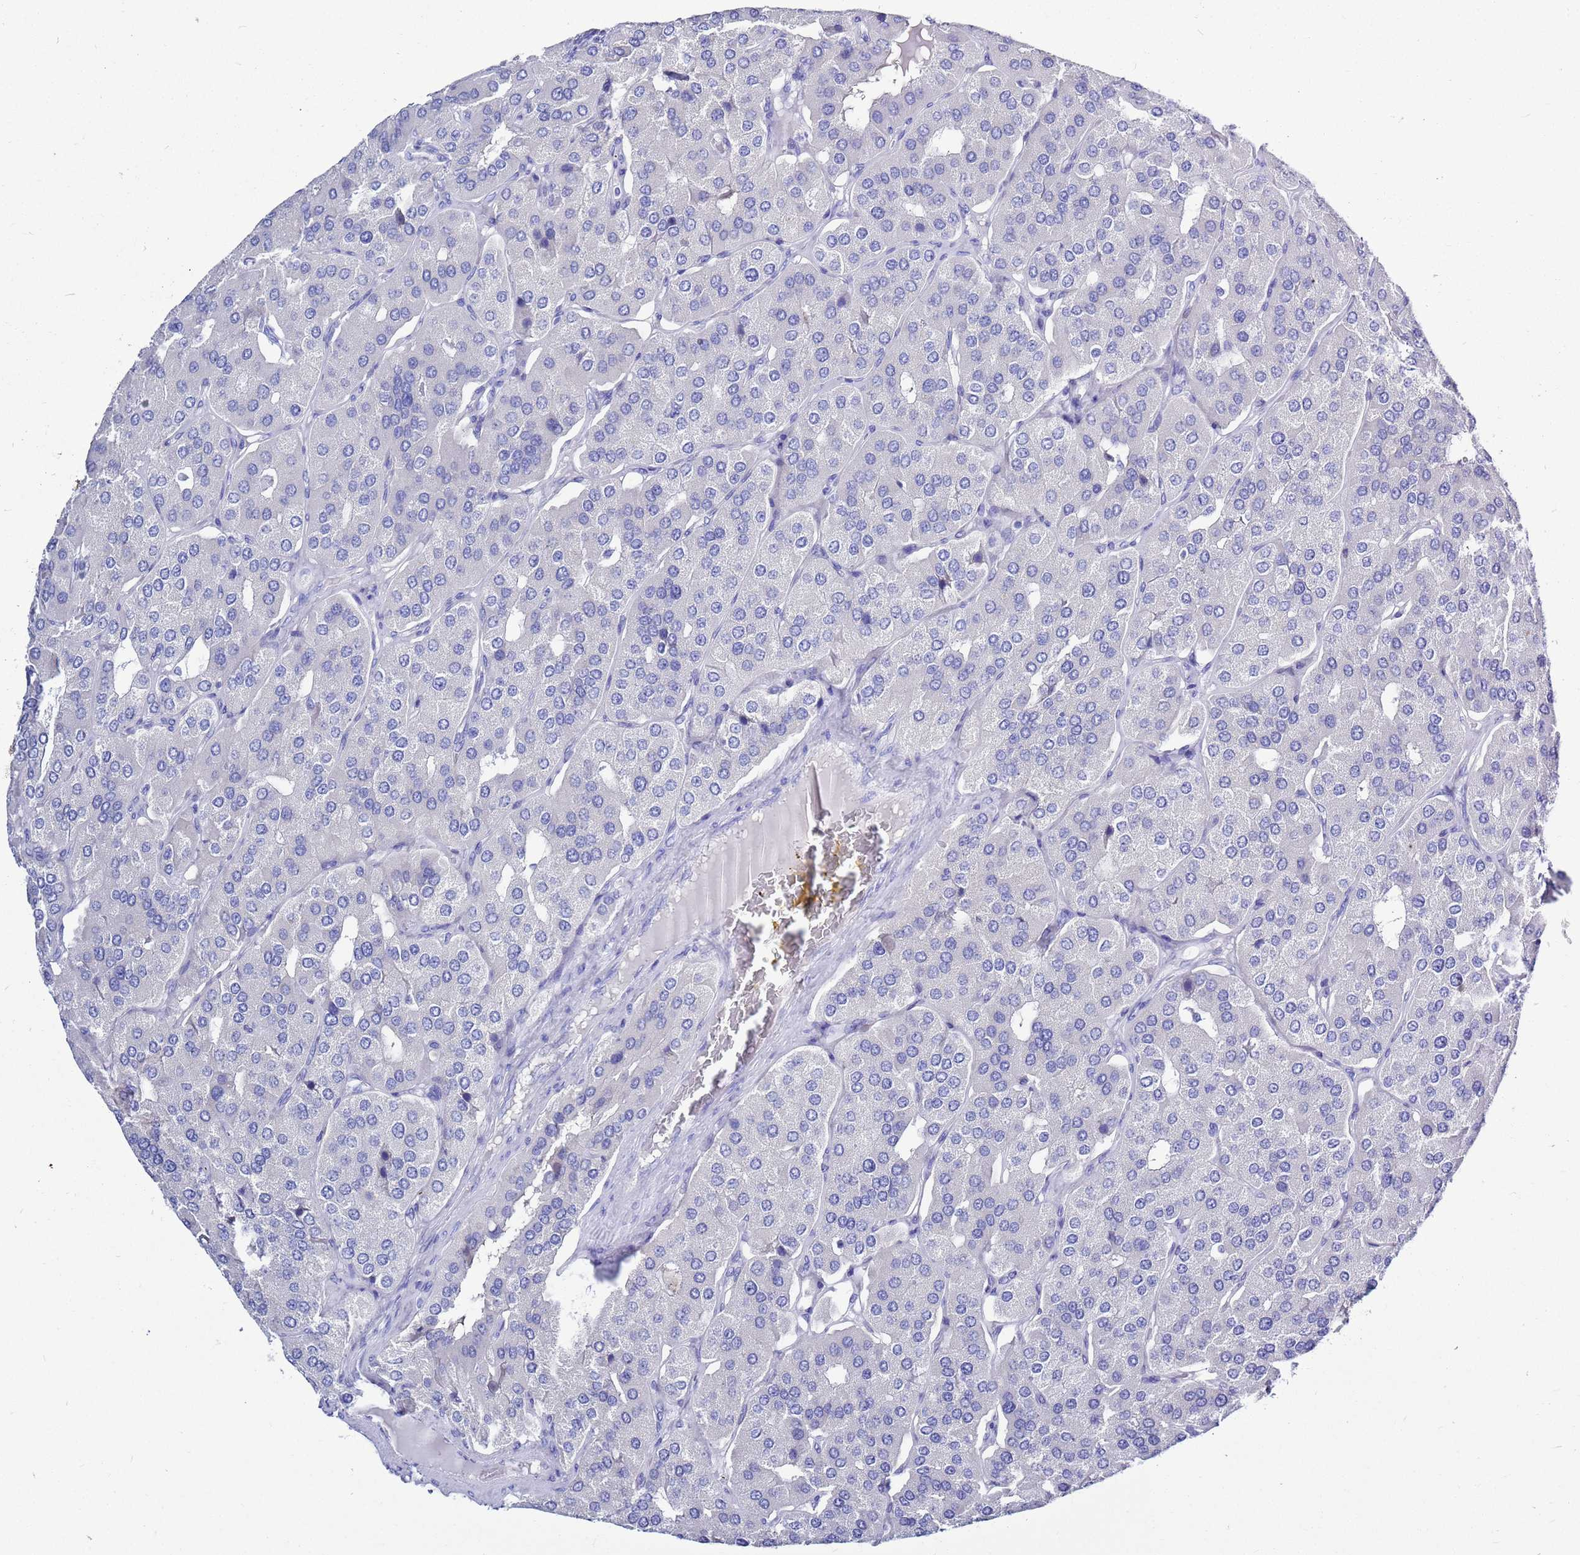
{"staining": {"intensity": "negative", "quantity": "none", "location": "none"}, "tissue": "parathyroid gland", "cell_type": "Glandular cells", "image_type": "normal", "snomed": [{"axis": "morphology", "description": "Normal tissue, NOS"}, {"axis": "morphology", "description": "Adenoma, NOS"}, {"axis": "topography", "description": "Parathyroid gland"}], "caption": "The histopathology image exhibits no staining of glandular cells in unremarkable parathyroid gland. (Immunohistochemistry (ihc), brightfield microscopy, high magnification).", "gene": "MTMR2", "patient": {"sex": "female", "age": 86}}